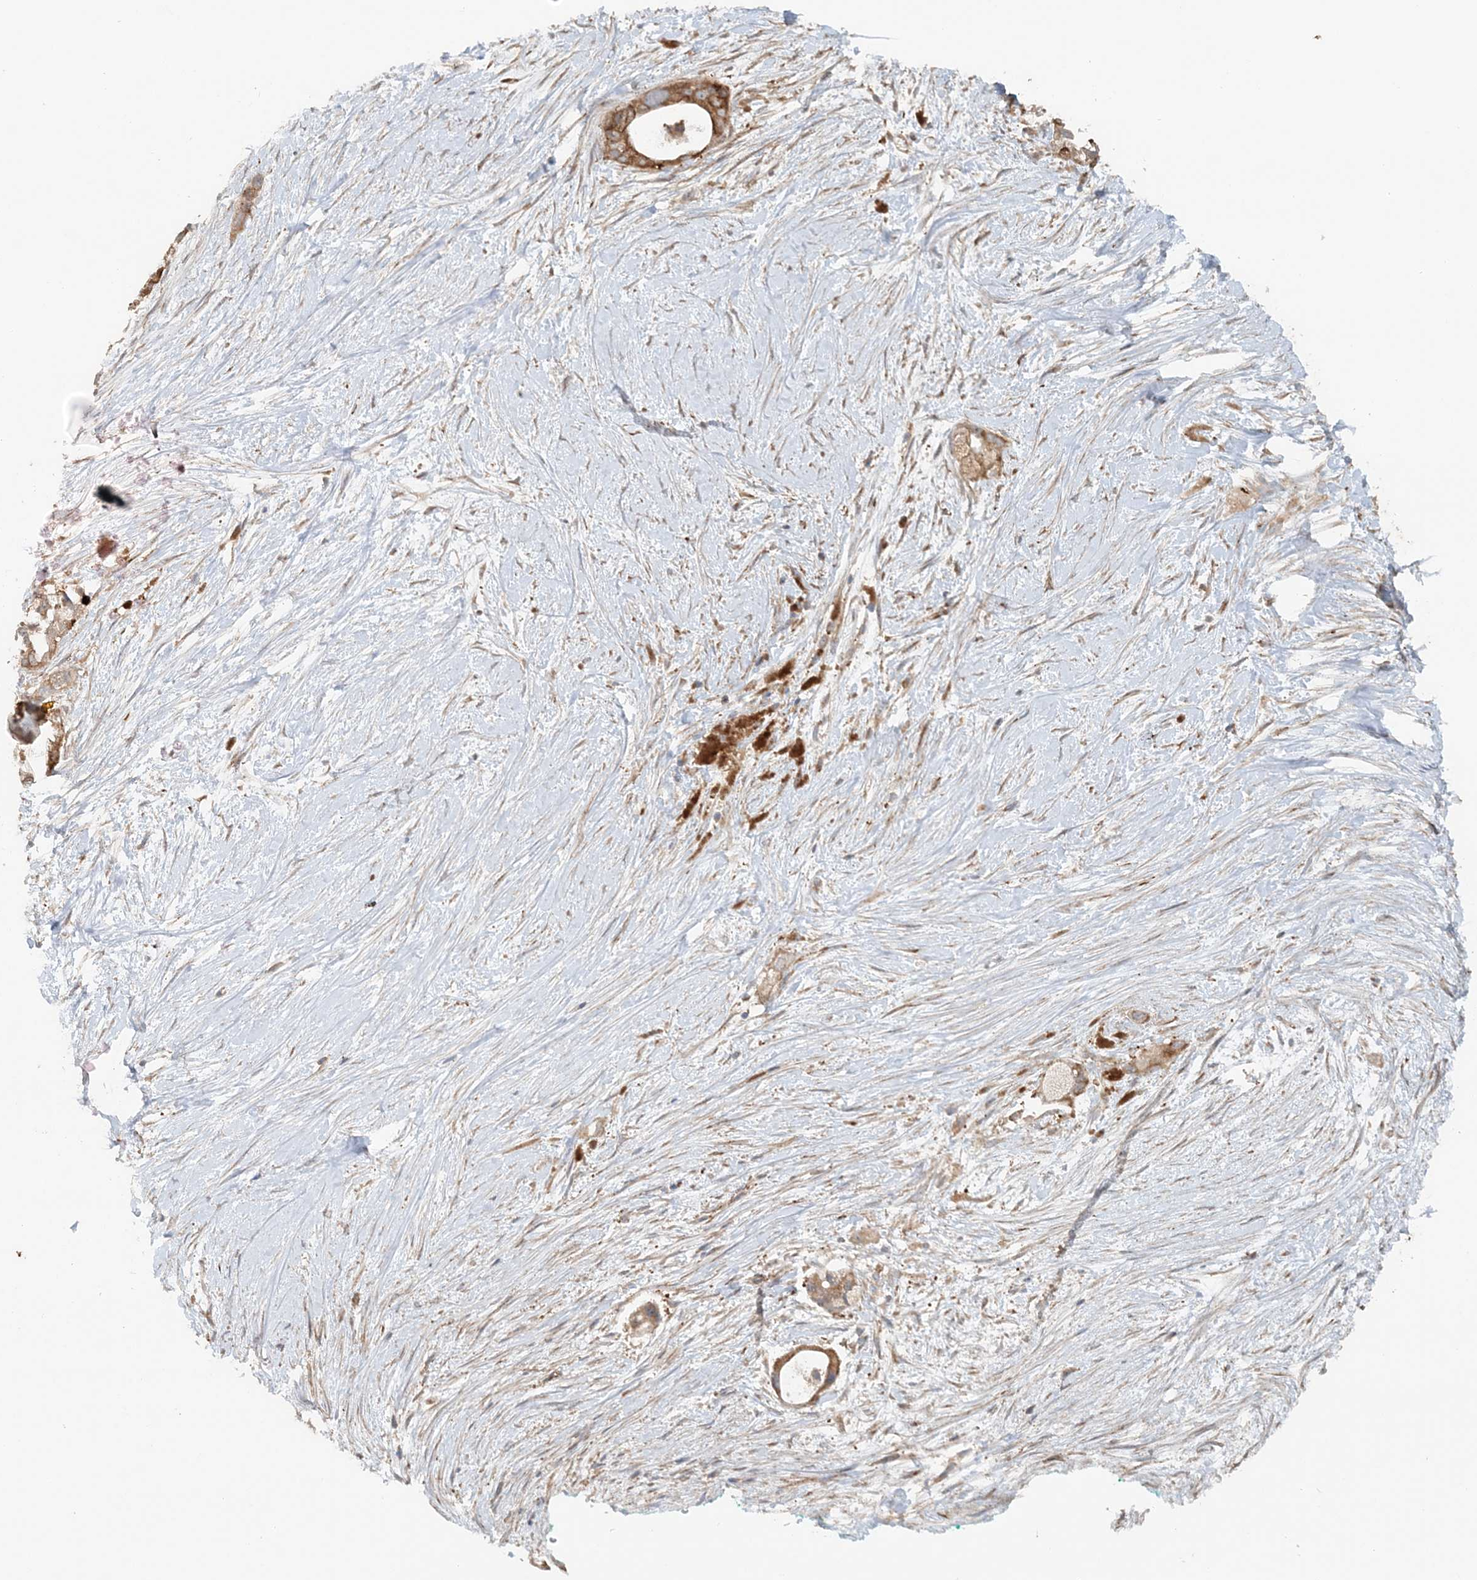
{"staining": {"intensity": "moderate", "quantity": ">75%", "location": "cytoplasmic/membranous"}, "tissue": "pancreatic cancer", "cell_type": "Tumor cells", "image_type": "cancer", "snomed": [{"axis": "morphology", "description": "Adenocarcinoma, NOS"}, {"axis": "topography", "description": "Pancreas"}], "caption": "This is an image of IHC staining of pancreatic adenocarcinoma, which shows moderate expression in the cytoplasmic/membranous of tumor cells.", "gene": "MMUT", "patient": {"sex": "male", "age": 53}}